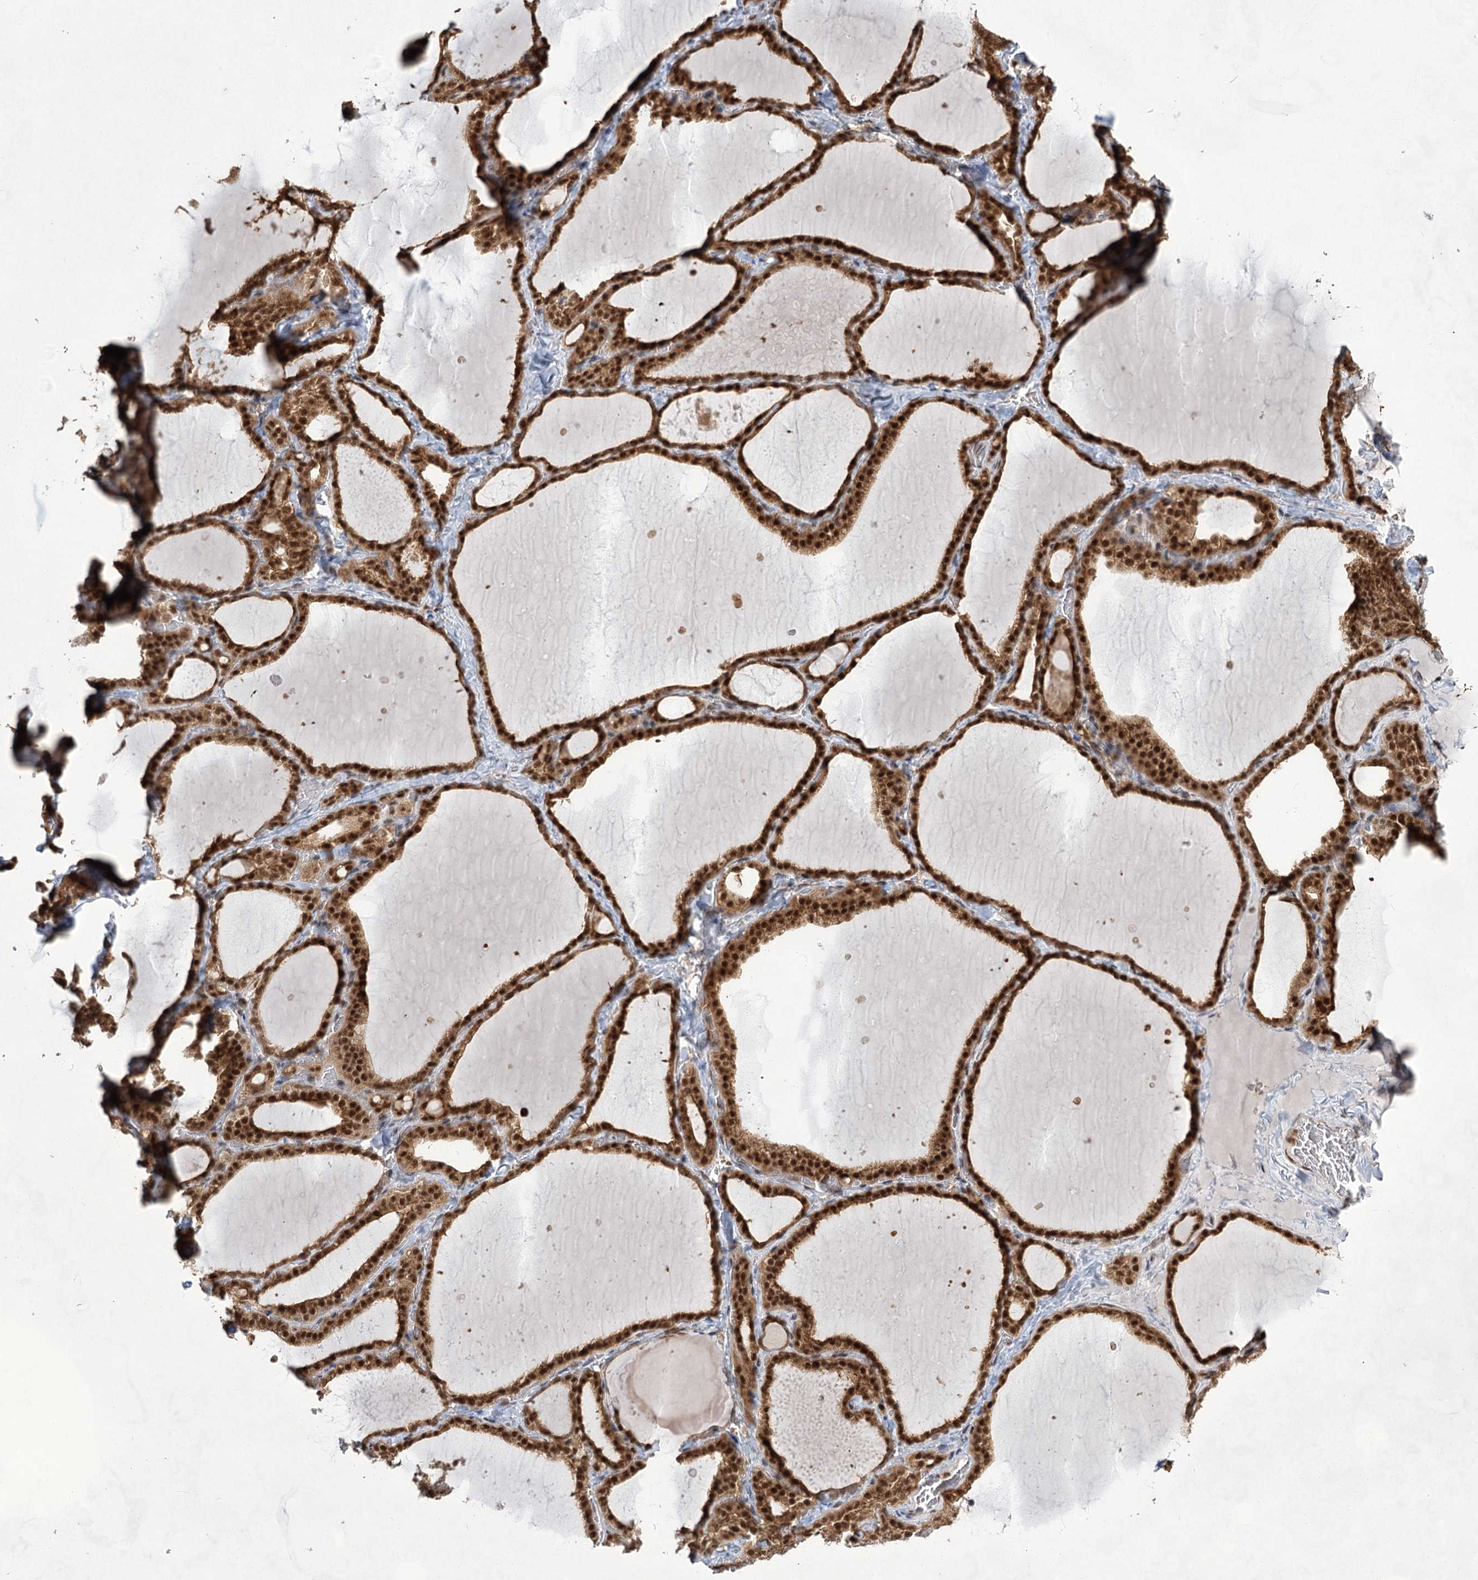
{"staining": {"intensity": "strong", "quantity": ">75%", "location": "cytoplasmic/membranous,nuclear"}, "tissue": "thyroid gland", "cell_type": "Glandular cells", "image_type": "normal", "snomed": [{"axis": "morphology", "description": "Normal tissue, NOS"}, {"axis": "topography", "description": "Thyroid gland"}], "caption": "Immunohistochemical staining of unremarkable human thyroid gland exhibits >75% levels of strong cytoplasmic/membranous,nuclear protein staining in approximately >75% of glandular cells.", "gene": "ZCCHC8", "patient": {"sex": "female", "age": 22}}